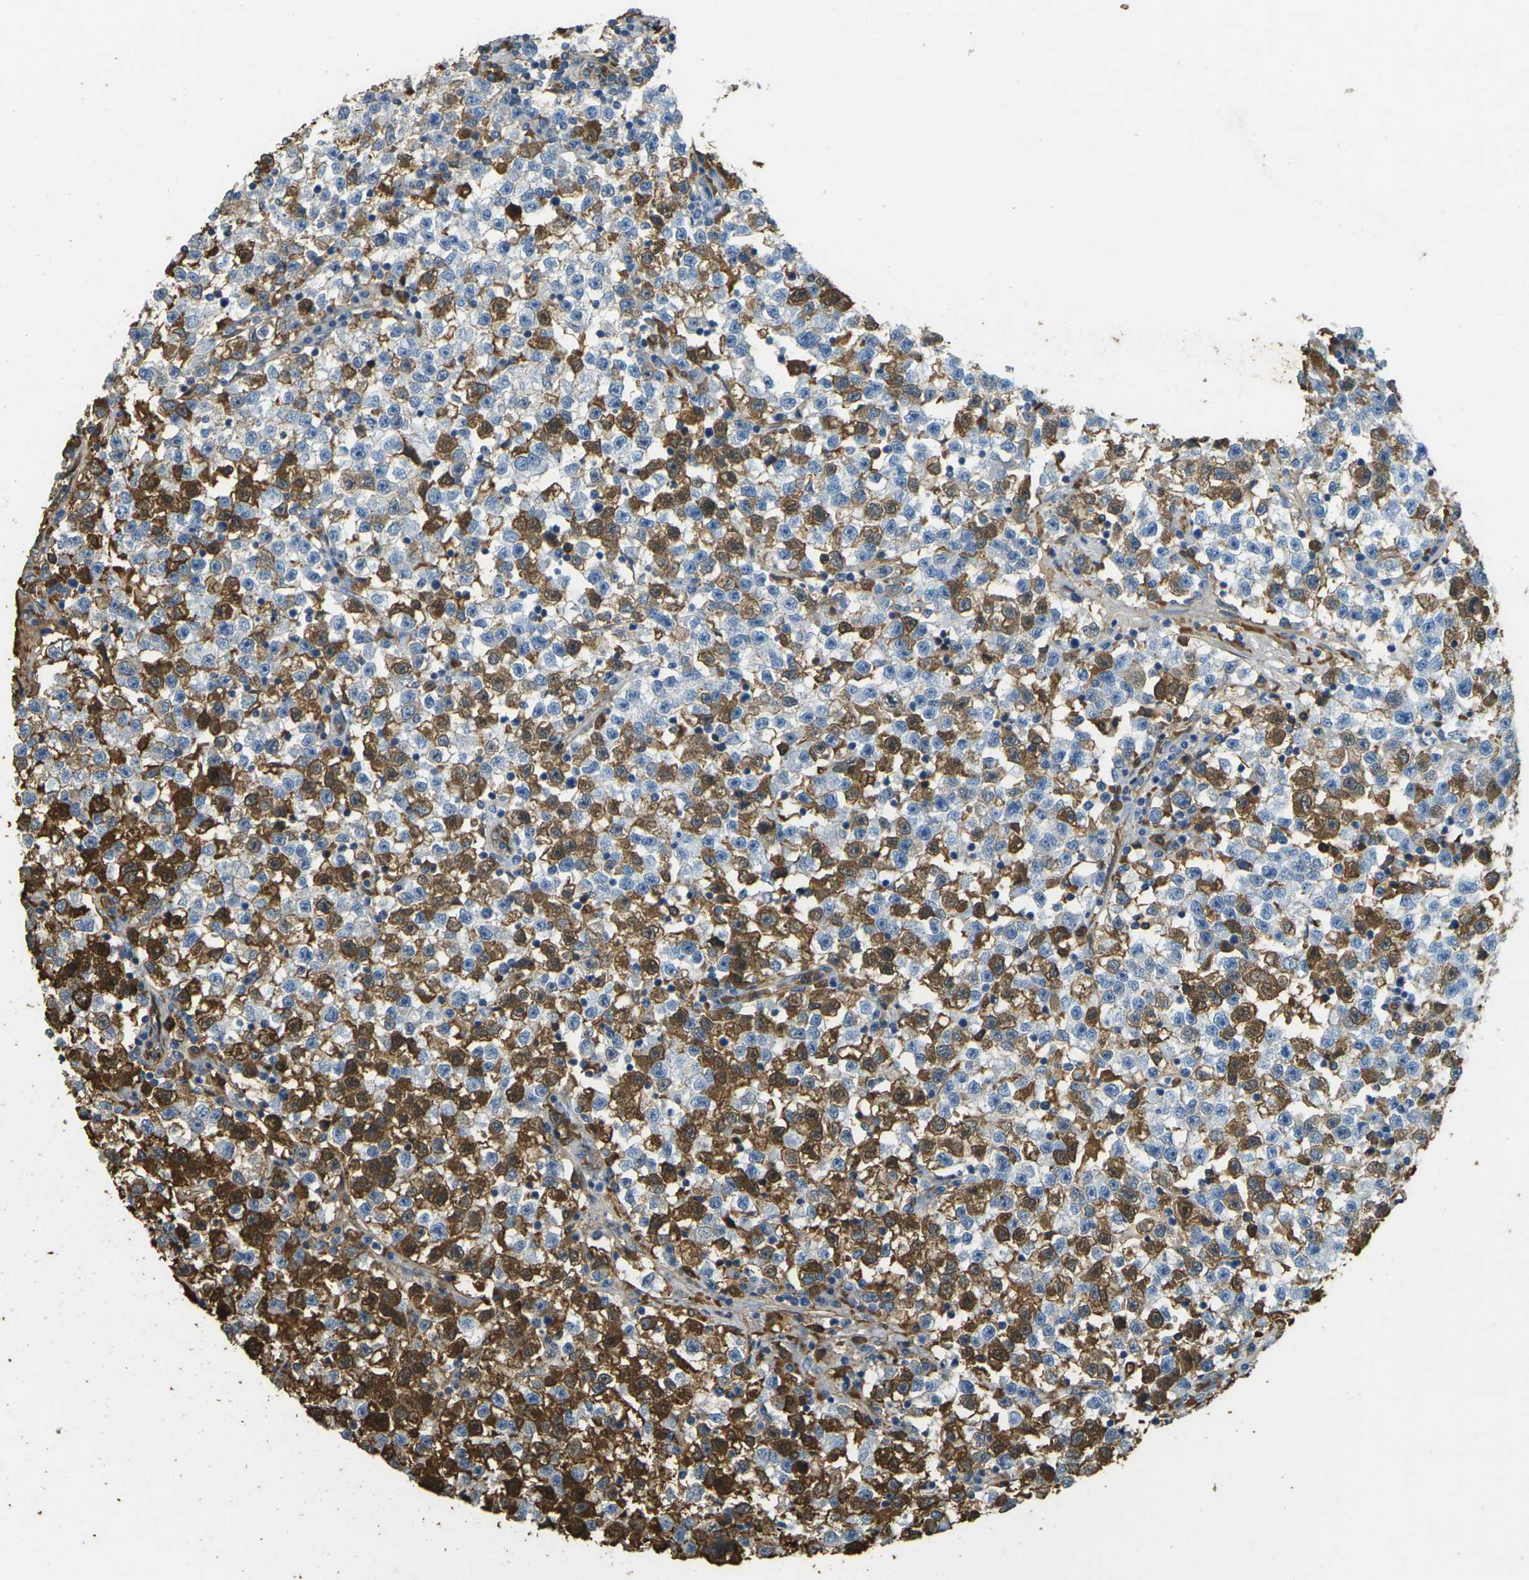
{"staining": {"intensity": "strong", "quantity": "25%-75%", "location": "cytoplasmic/membranous"}, "tissue": "testis cancer", "cell_type": "Tumor cells", "image_type": "cancer", "snomed": [{"axis": "morphology", "description": "Seminoma, NOS"}, {"axis": "topography", "description": "Testis"}], "caption": "Strong cytoplasmic/membranous positivity for a protein is present in approximately 25%-75% of tumor cells of testis cancer using immunohistochemistry (IHC).", "gene": "HBB", "patient": {"sex": "male", "age": 22}}